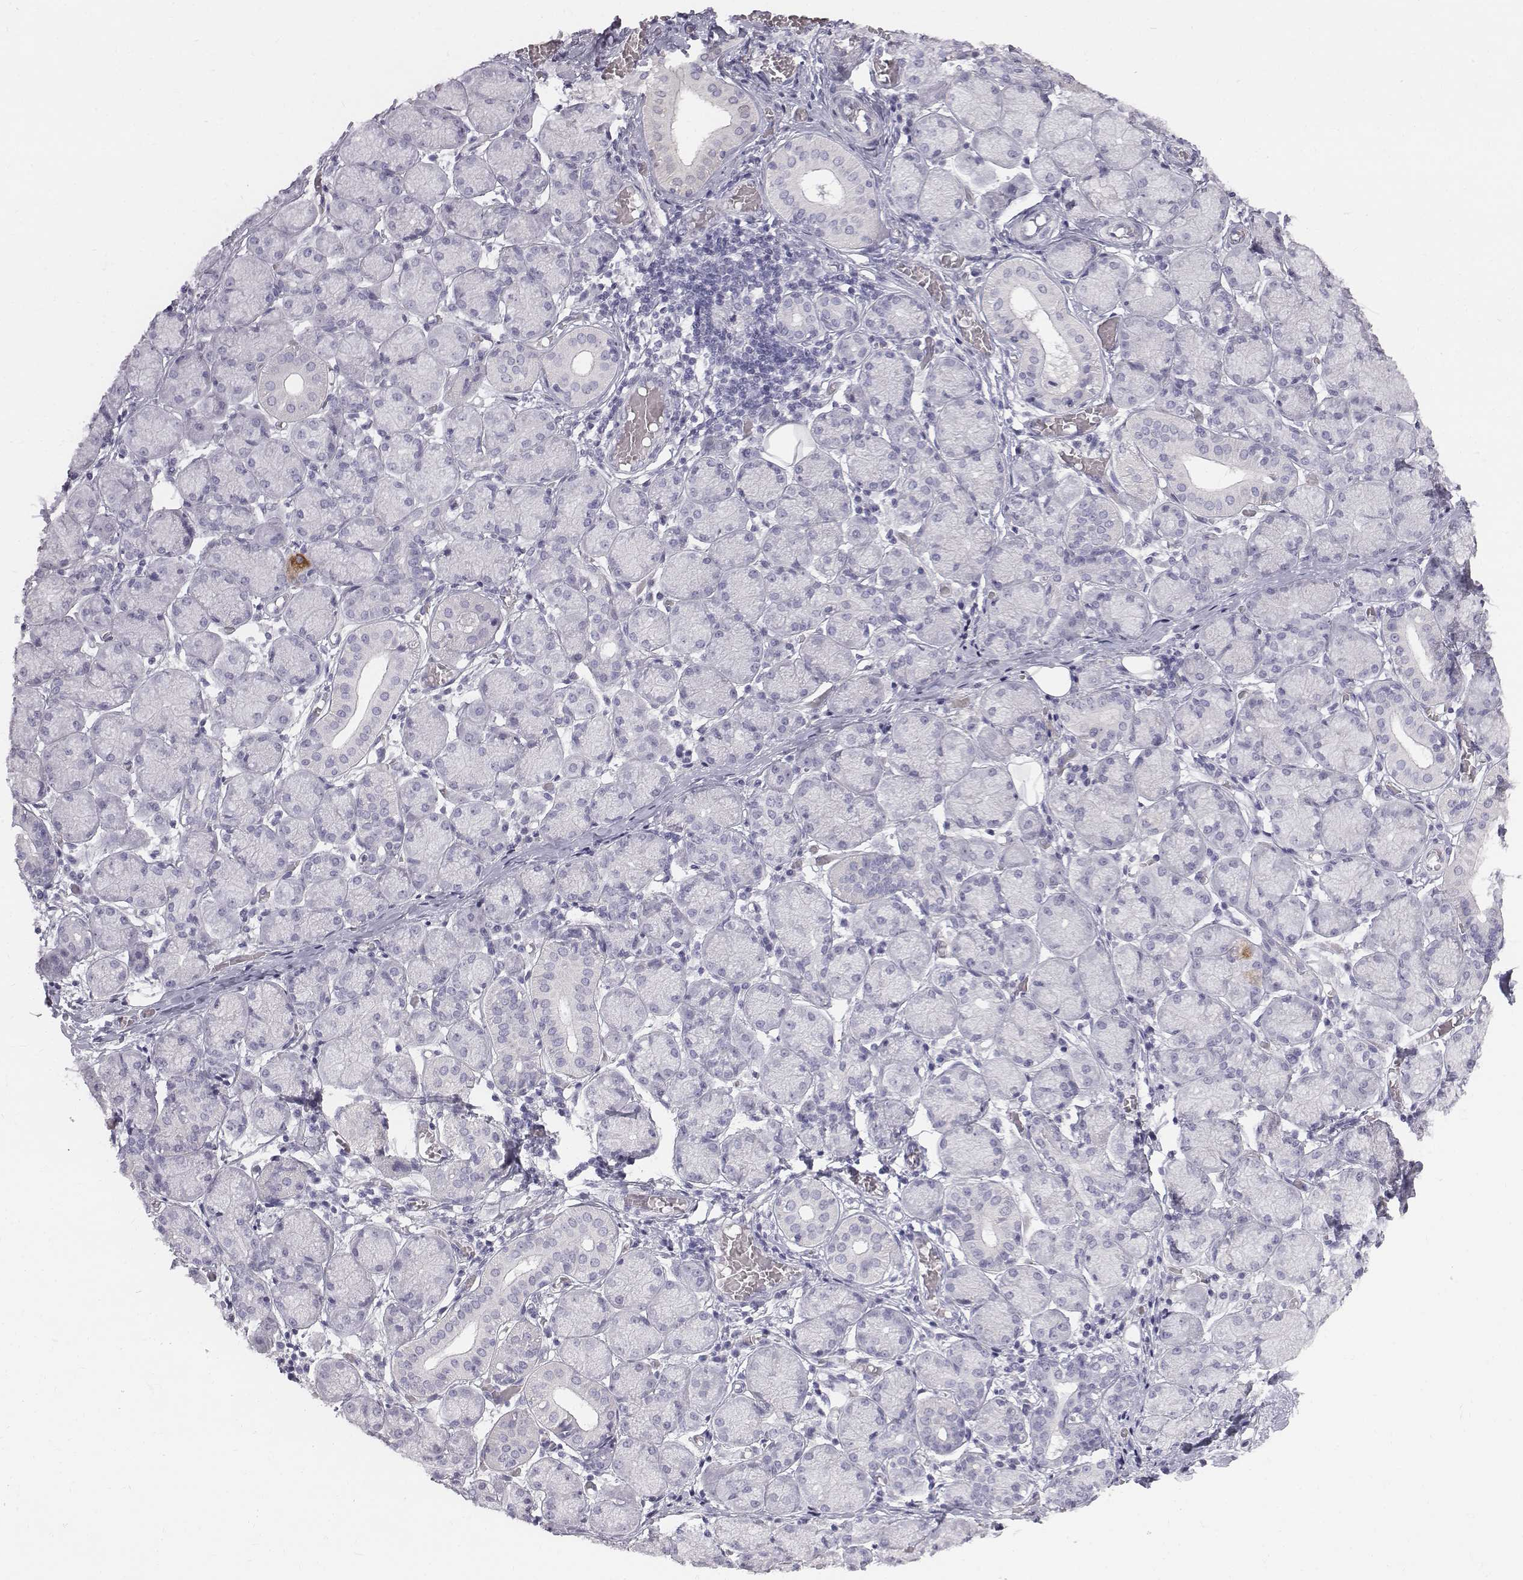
{"staining": {"intensity": "strong", "quantity": "<25%", "location": "cytoplasmic/membranous"}, "tissue": "salivary gland", "cell_type": "Glandular cells", "image_type": "normal", "snomed": [{"axis": "morphology", "description": "Normal tissue, NOS"}, {"axis": "topography", "description": "Salivary gland"}, {"axis": "topography", "description": "Peripheral nerve tissue"}], "caption": "Approximately <25% of glandular cells in normal human salivary gland reveal strong cytoplasmic/membranous protein expression as visualized by brown immunohistochemical staining.", "gene": "C6orf58", "patient": {"sex": "female", "age": 24}}